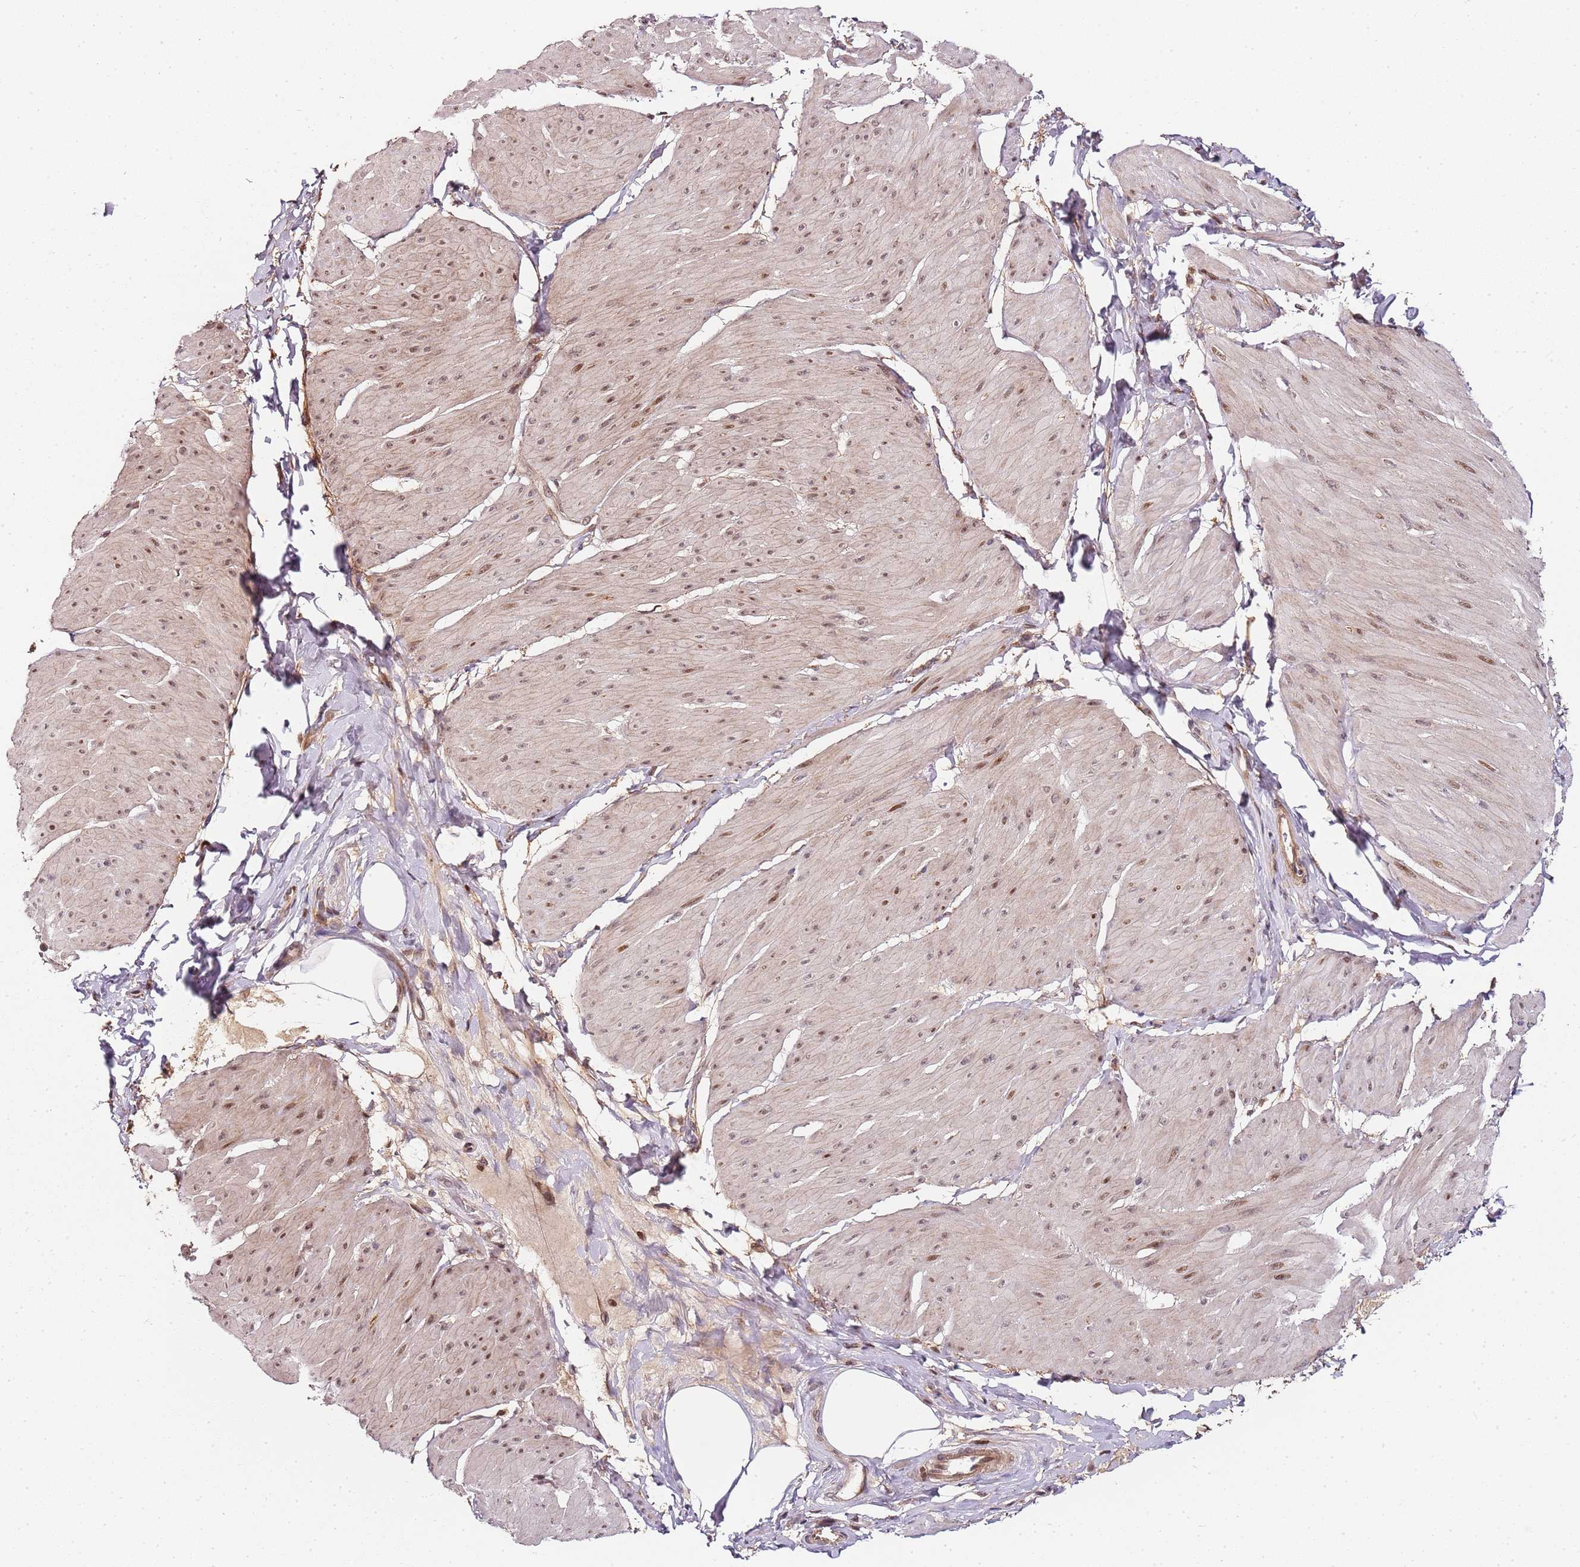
{"staining": {"intensity": "moderate", "quantity": "25%-75%", "location": "nuclear"}, "tissue": "smooth muscle", "cell_type": "Smooth muscle cells", "image_type": "normal", "snomed": [{"axis": "morphology", "description": "Urothelial carcinoma, High grade"}, {"axis": "topography", "description": "Urinary bladder"}], "caption": "IHC (DAB (3,3'-diaminobenzidine)) staining of unremarkable smooth muscle displays moderate nuclear protein positivity in approximately 25%-75% of smooth muscle cells.", "gene": "EDC3", "patient": {"sex": "male", "age": 46}}